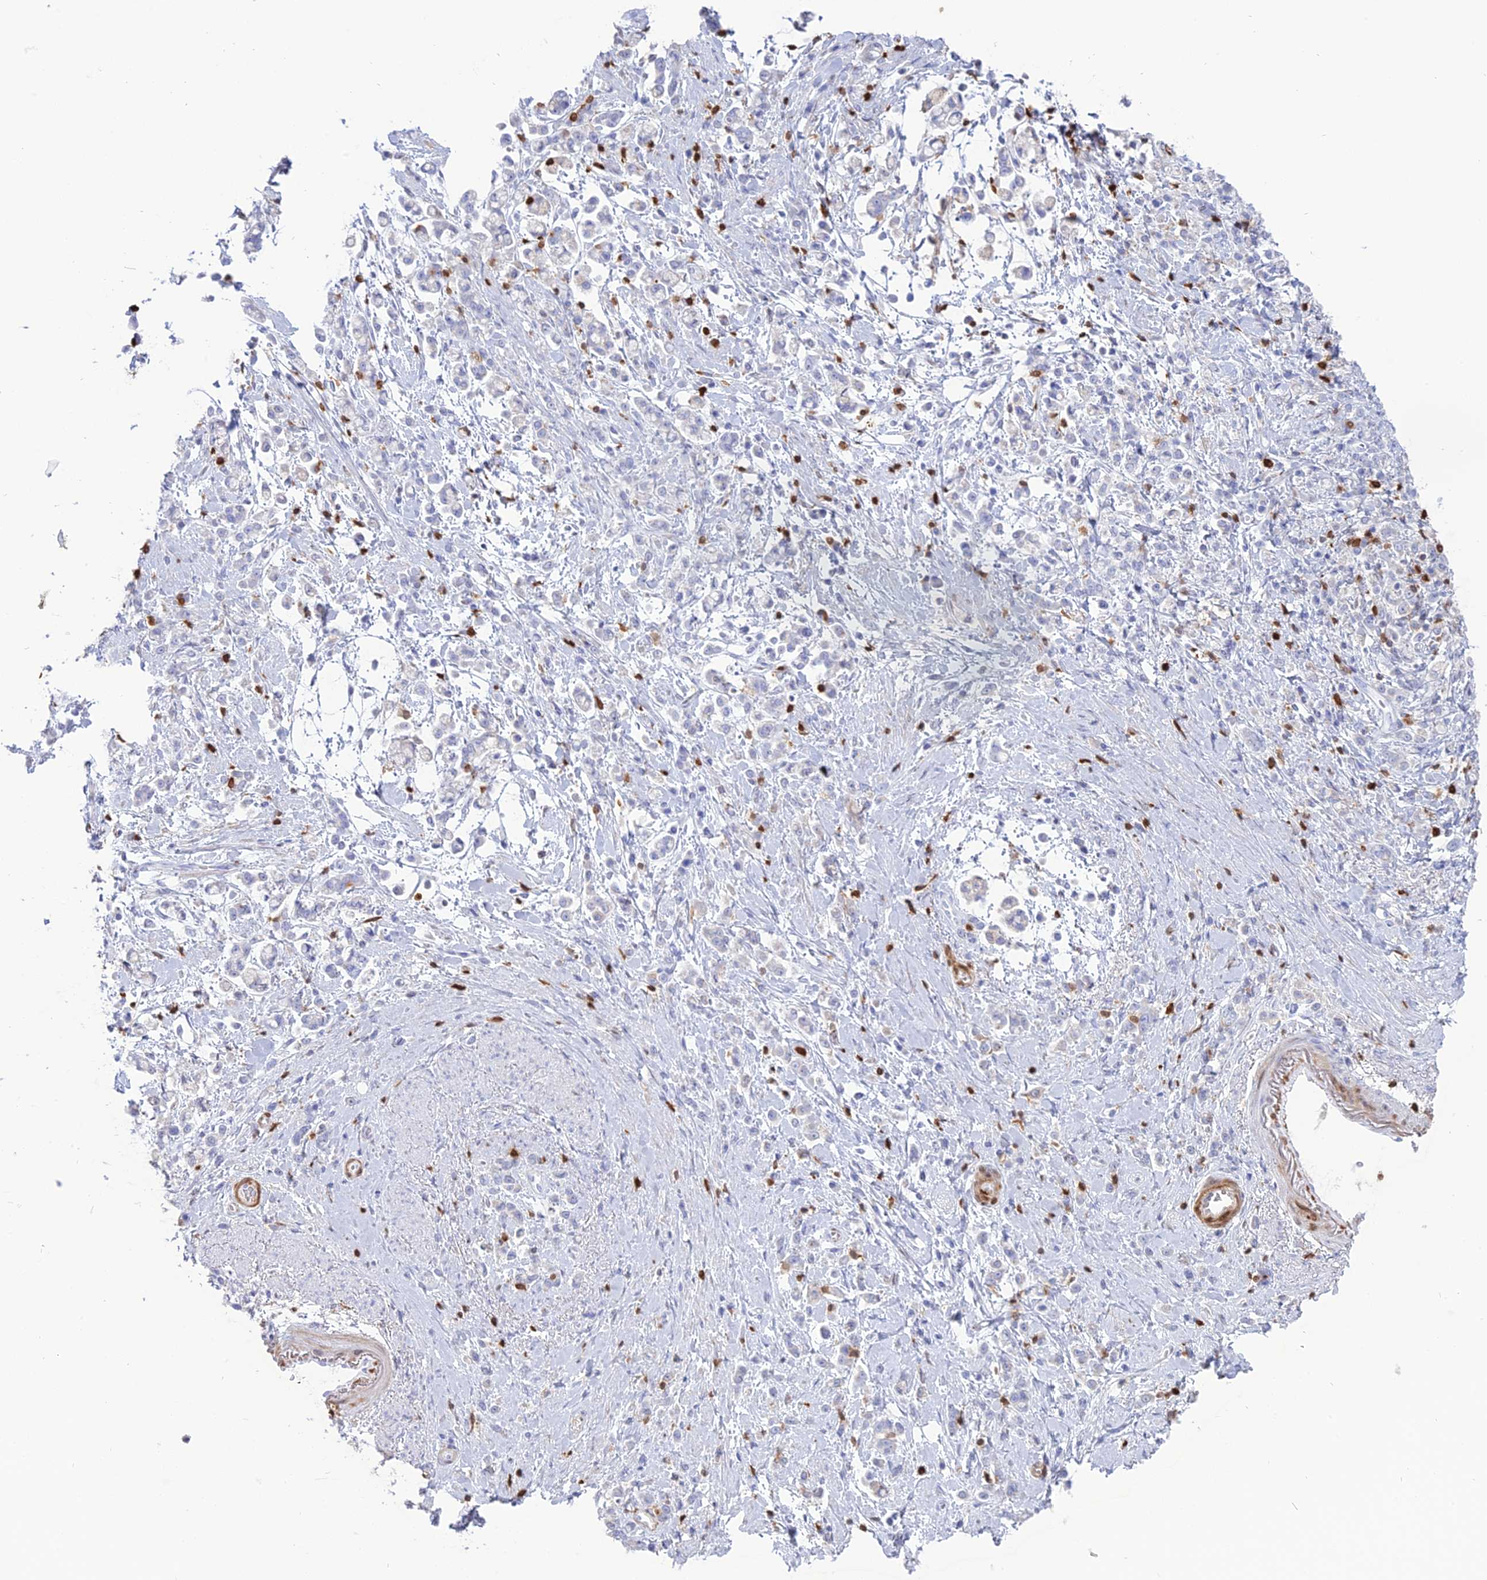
{"staining": {"intensity": "negative", "quantity": "none", "location": "none"}, "tissue": "stomach cancer", "cell_type": "Tumor cells", "image_type": "cancer", "snomed": [{"axis": "morphology", "description": "Adenocarcinoma, NOS"}, {"axis": "topography", "description": "Stomach"}], "caption": "The photomicrograph reveals no staining of tumor cells in adenocarcinoma (stomach). (Stains: DAB IHC with hematoxylin counter stain, Microscopy: brightfield microscopy at high magnification).", "gene": "PGBD4", "patient": {"sex": "female", "age": 60}}